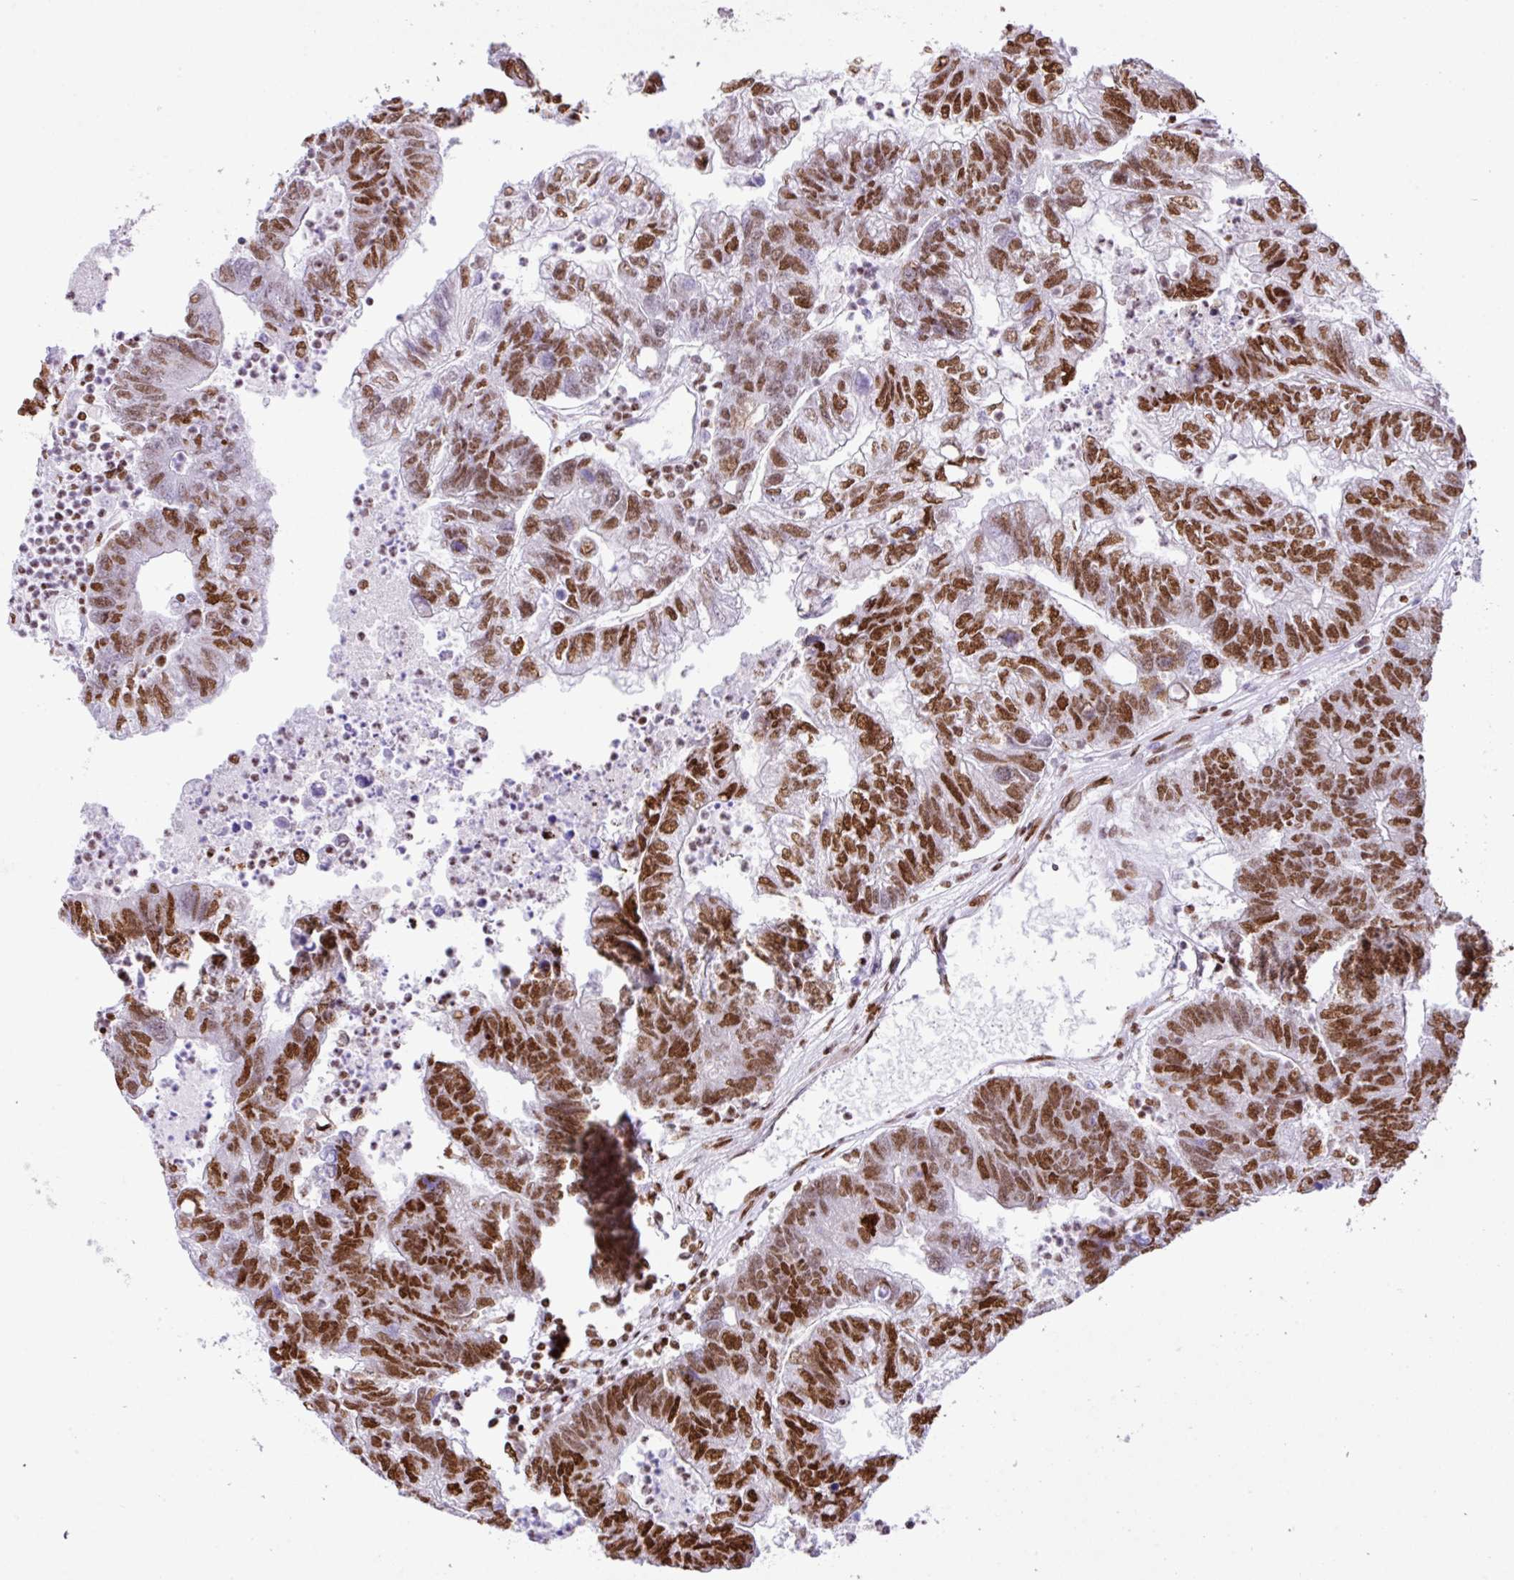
{"staining": {"intensity": "moderate", "quantity": ">75%", "location": "nuclear"}, "tissue": "colorectal cancer", "cell_type": "Tumor cells", "image_type": "cancer", "snomed": [{"axis": "morphology", "description": "Adenocarcinoma, NOS"}, {"axis": "topography", "description": "Colon"}], "caption": "Protein staining displays moderate nuclear expression in about >75% of tumor cells in colorectal cancer (adenocarcinoma).", "gene": "RARG", "patient": {"sex": "female", "age": 48}}